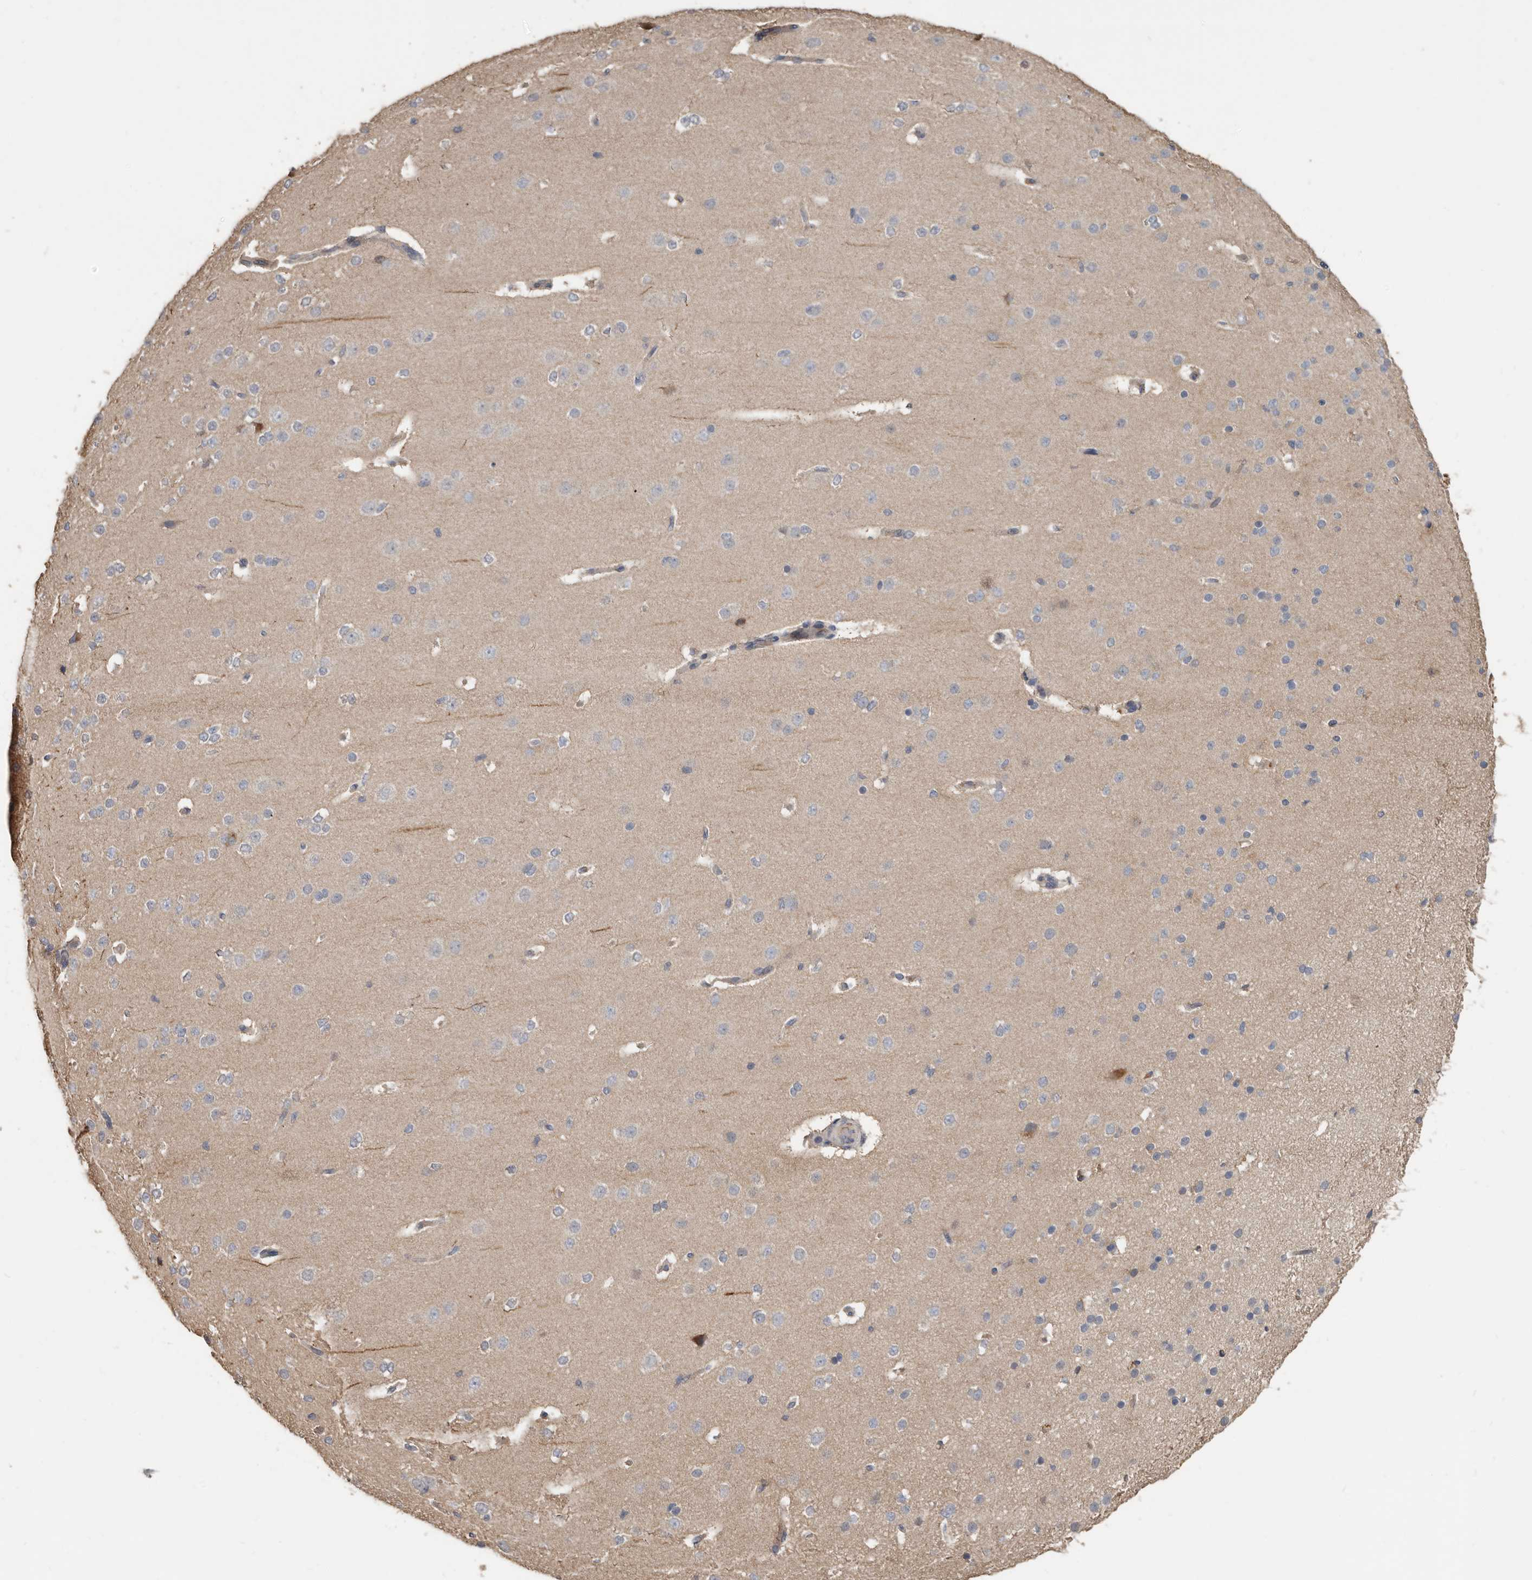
{"staining": {"intensity": "weak", "quantity": "<25%", "location": "cytoplasmic/membranous"}, "tissue": "cerebral cortex", "cell_type": "Endothelial cells", "image_type": "normal", "snomed": [{"axis": "morphology", "description": "Normal tissue, NOS"}, {"axis": "morphology", "description": "Developmental malformation"}, {"axis": "topography", "description": "Cerebral cortex"}], "caption": "This is a micrograph of immunohistochemistry staining of unremarkable cerebral cortex, which shows no positivity in endothelial cells.", "gene": "KIF26B", "patient": {"sex": "female", "age": 30}}